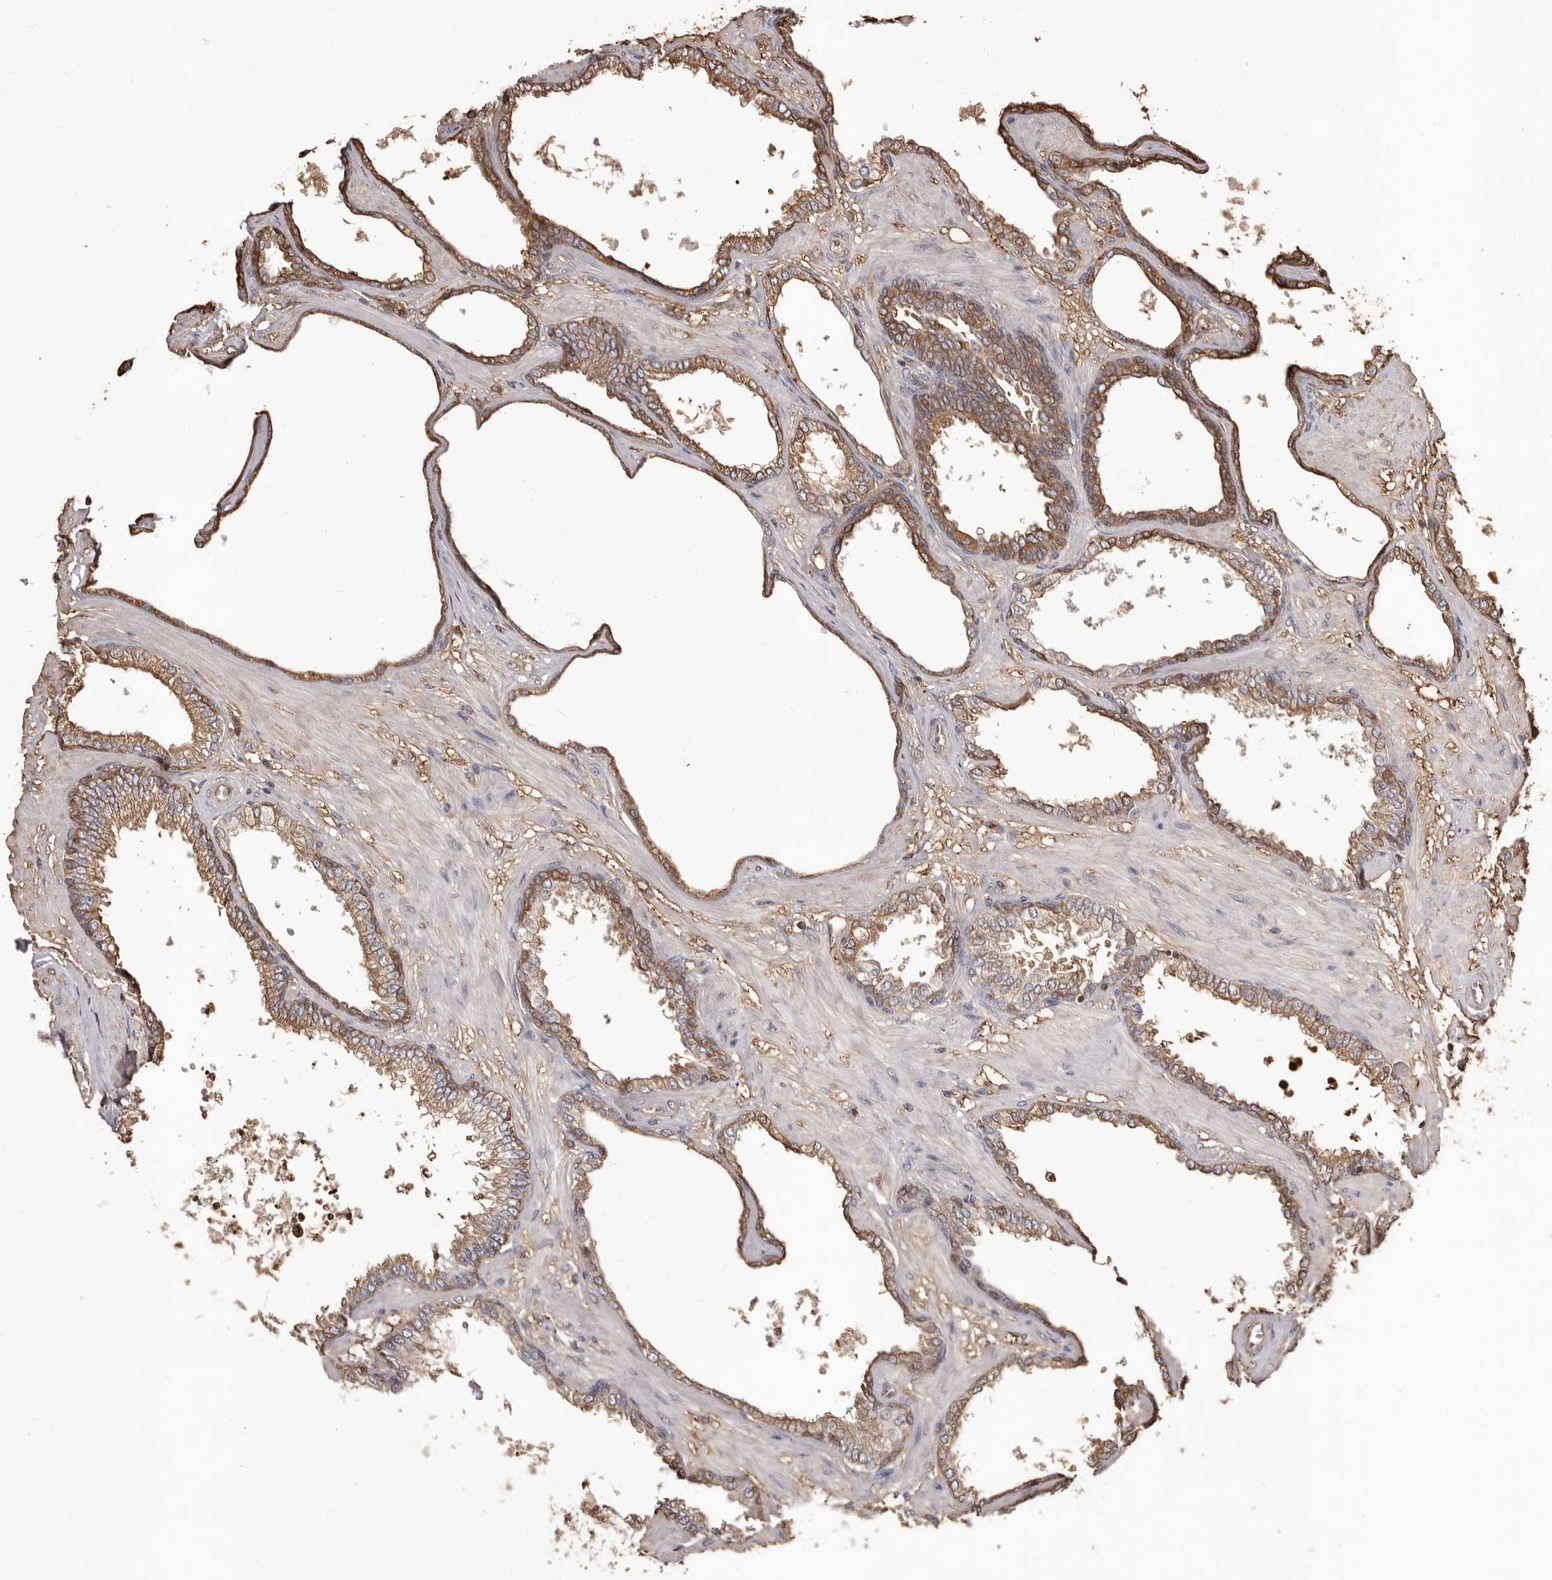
{"staining": {"intensity": "moderate", "quantity": ">75%", "location": "cytoplasmic/membranous"}, "tissue": "prostate cancer", "cell_type": "Tumor cells", "image_type": "cancer", "snomed": [{"axis": "morphology", "description": "Adenocarcinoma, Low grade"}, {"axis": "topography", "description": "Prostate"}], "caption": "This image shows prostate cancer stained with immunohistochemistry to label a protein in brown. The cytoplasmic/membranous of tumor cells show moderate positivity for the protein. Nuclei are counter-stained blue.", "gene": "PKM", "patient": {"sex": "male", "age": 60}}